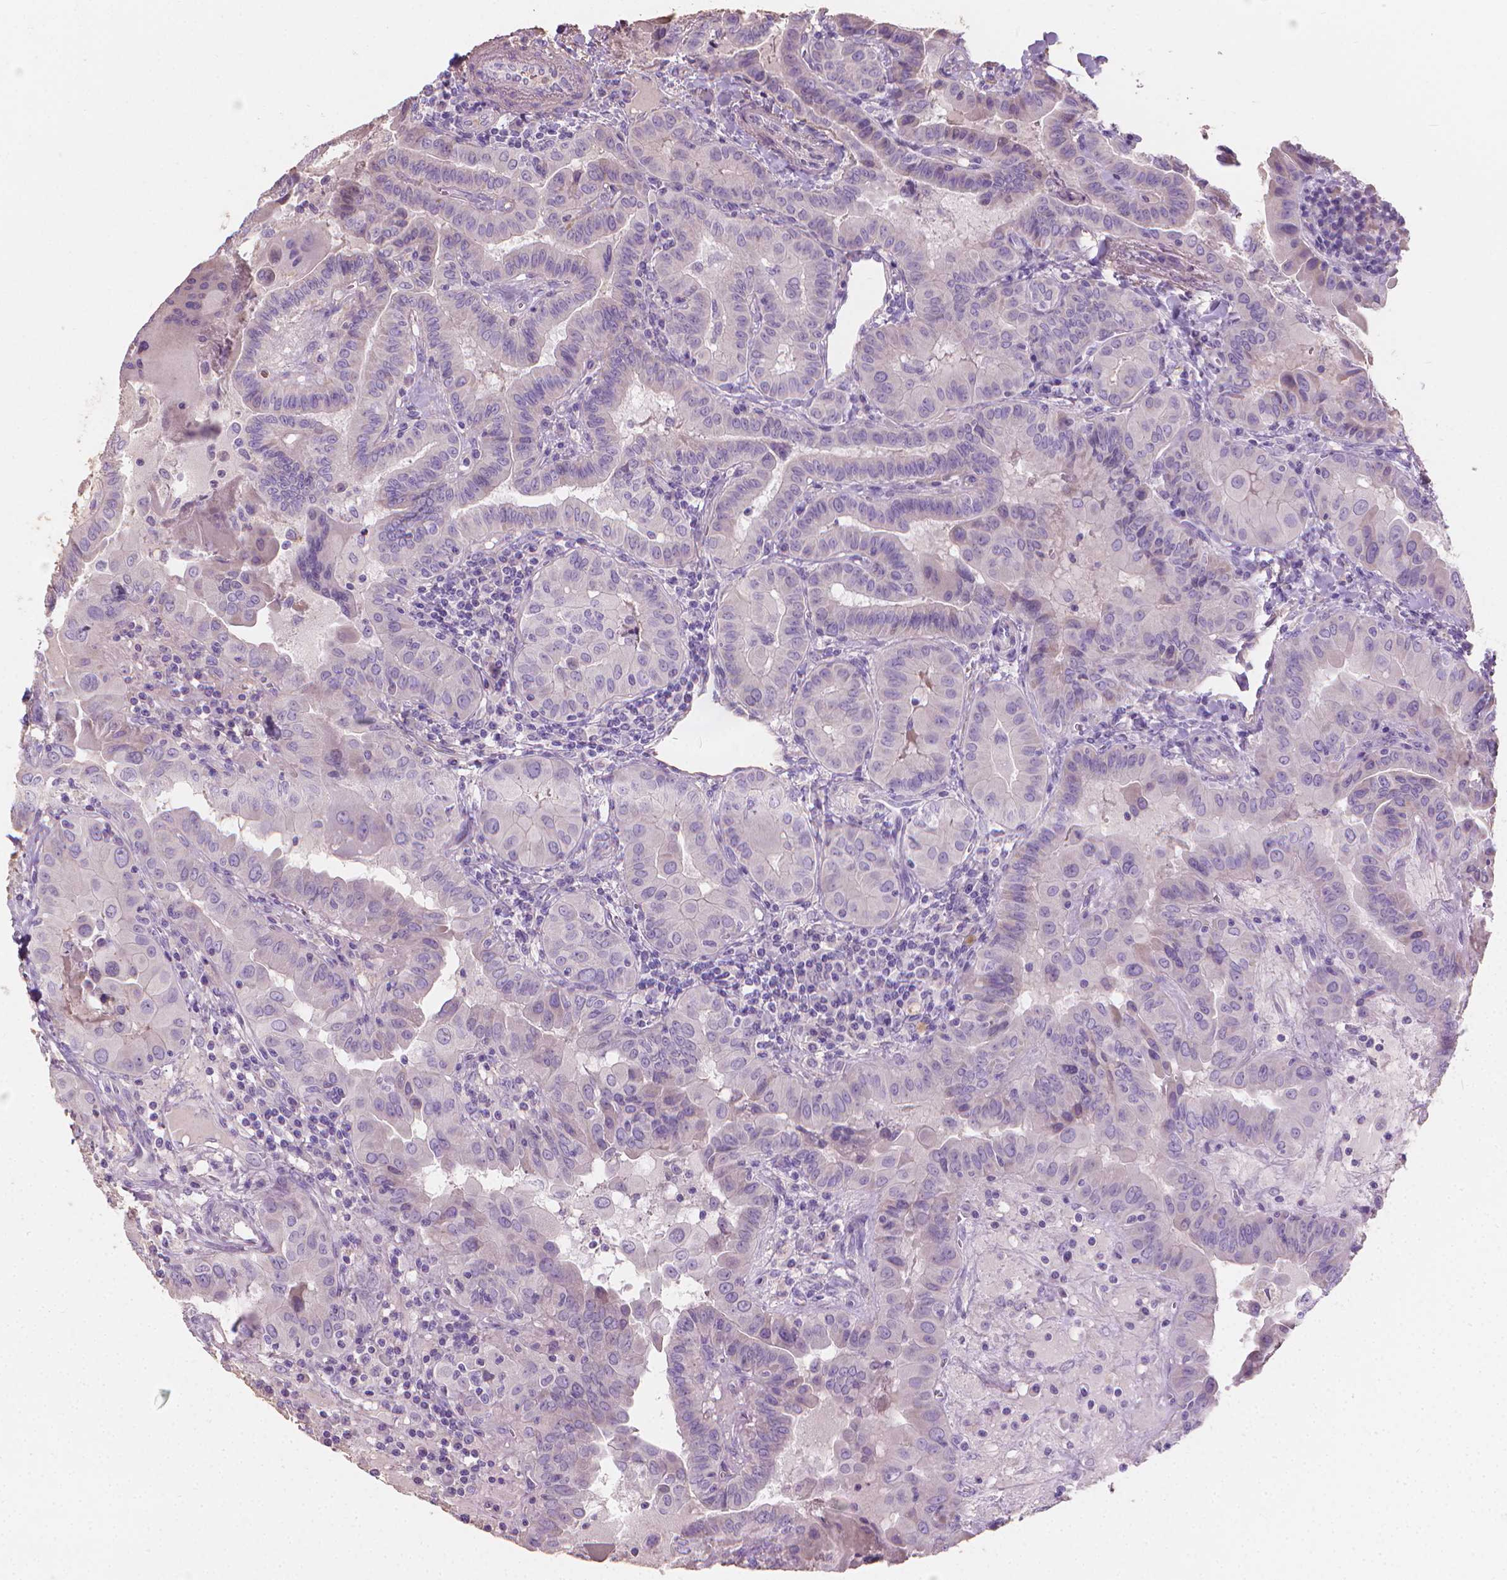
{"staining": {"intensity": "negative", "quantity": "none", "location": "none"}, "tissue": "thyroid cancer", "cell_type": "Tumor cells", "image_type": "cancer", "snomed": [{"axis": "morphology", "description": "Papillary adenocarcinoma, NOS"}, {"axis": "topography", "description": "Thyroid gland"}], "caption": "The immunohistochemistry (IHC) micrograph has no significant expression in tumor cells of papillary adenocarcinoma (thyroid) tissue. (Brightfield microscopy of DAB (3,3'-diaminobenzidine) immunohistochemistry (IHC) at high magnification).", "gene": "CABCOCO1", "patient": {"sex": "female", "age": 37}}